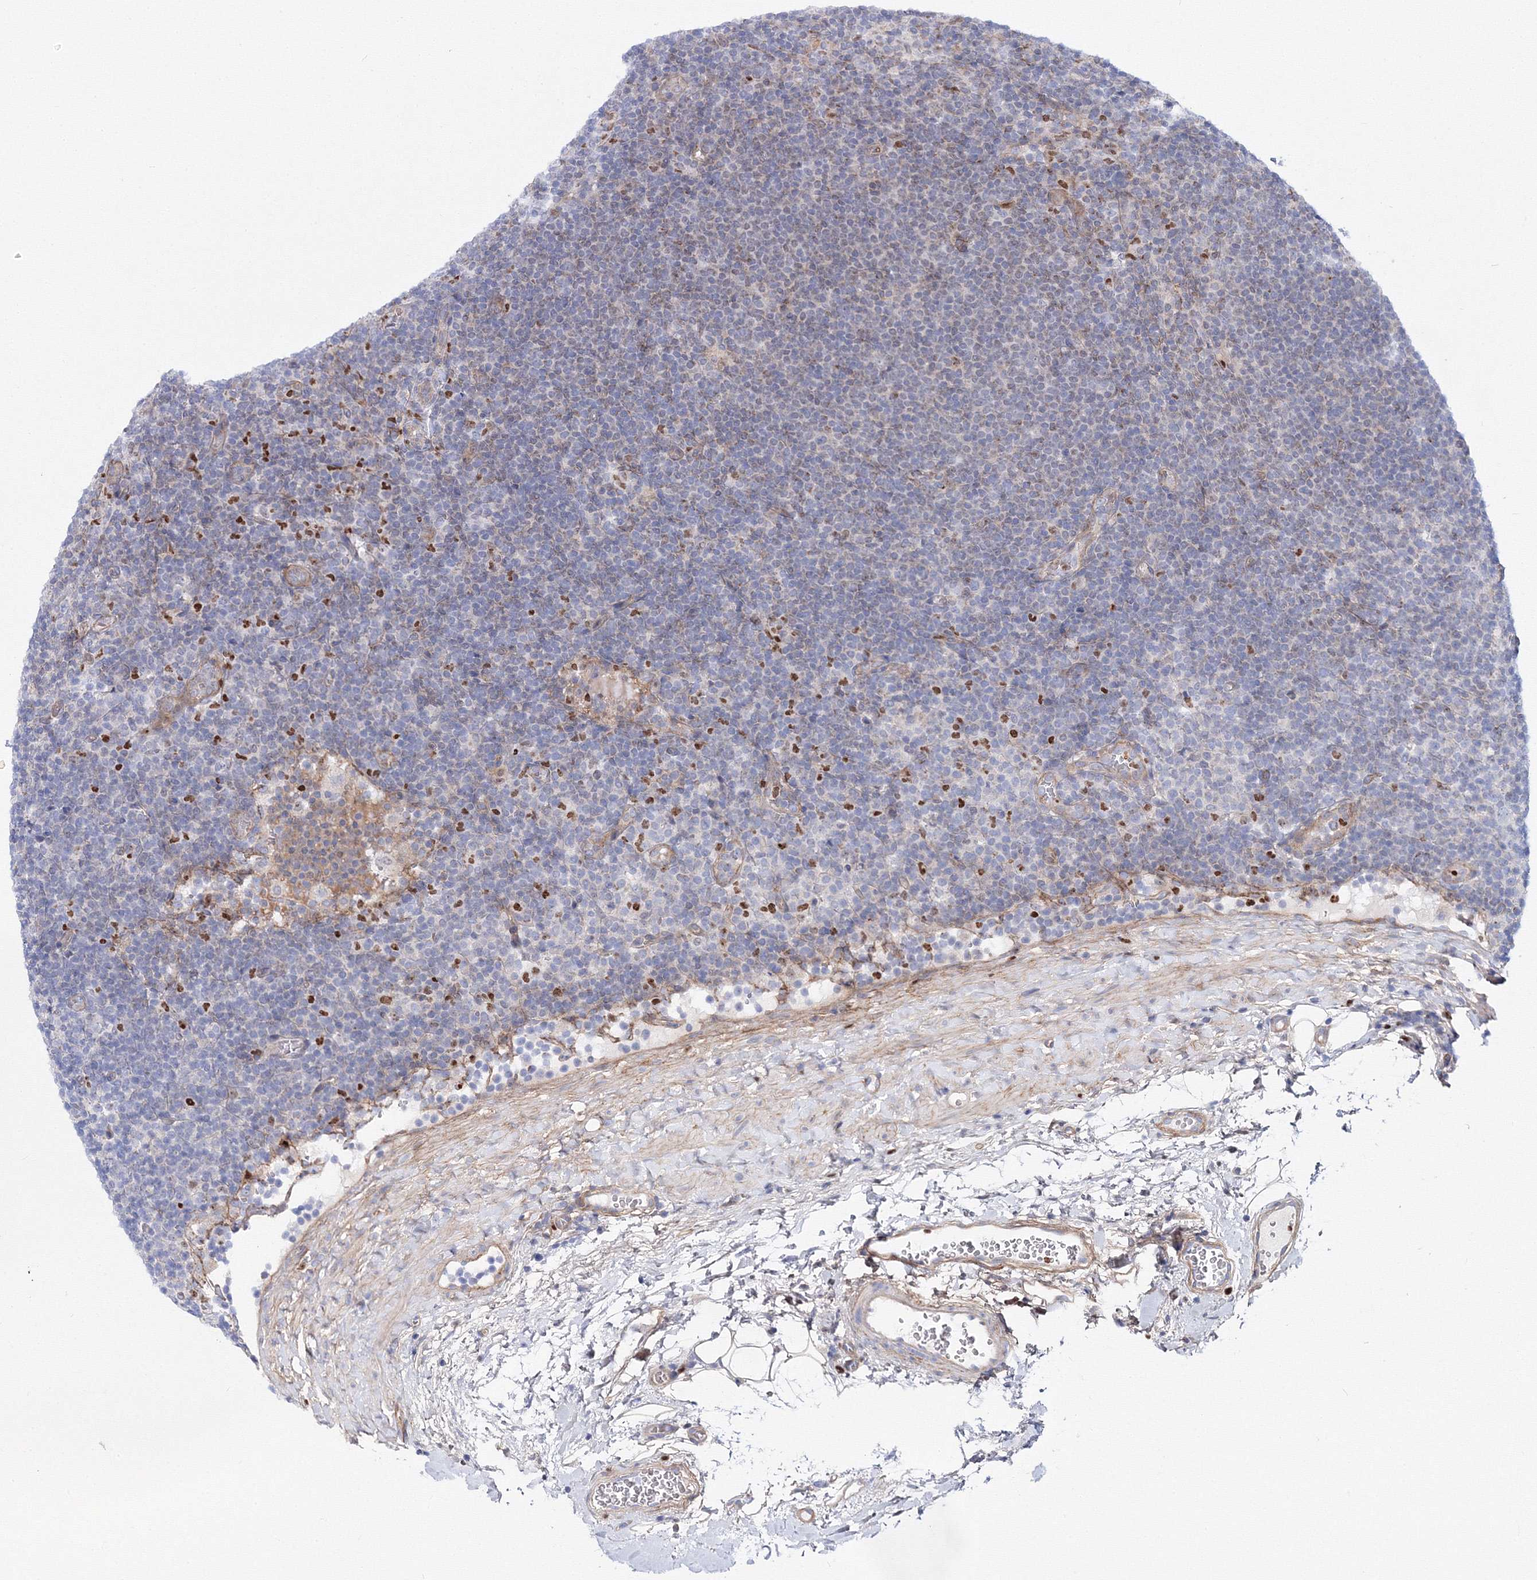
{"staining": {"intensity": "negative", "quantity": "none", "location": "none"}, "tissue": "lymphoma", "cell_type": "Tumor cells", "image_type": "cancer", "snomed": [{"axis": "morphology", "description": "Hodgkin's disease, NOS"}, {"axis": "topography", "description": "Lymph node"}], "caption": "The histopathology image shows no staining of tumor cells in lymphoma. The staining is performed using DAB (3,3'-diaminobenzidine) brown chromogen with nuclei counter-stained in using hematoxylin.", "gene": "C11orf52", "patient": {"sex": "female", "age": 57}}